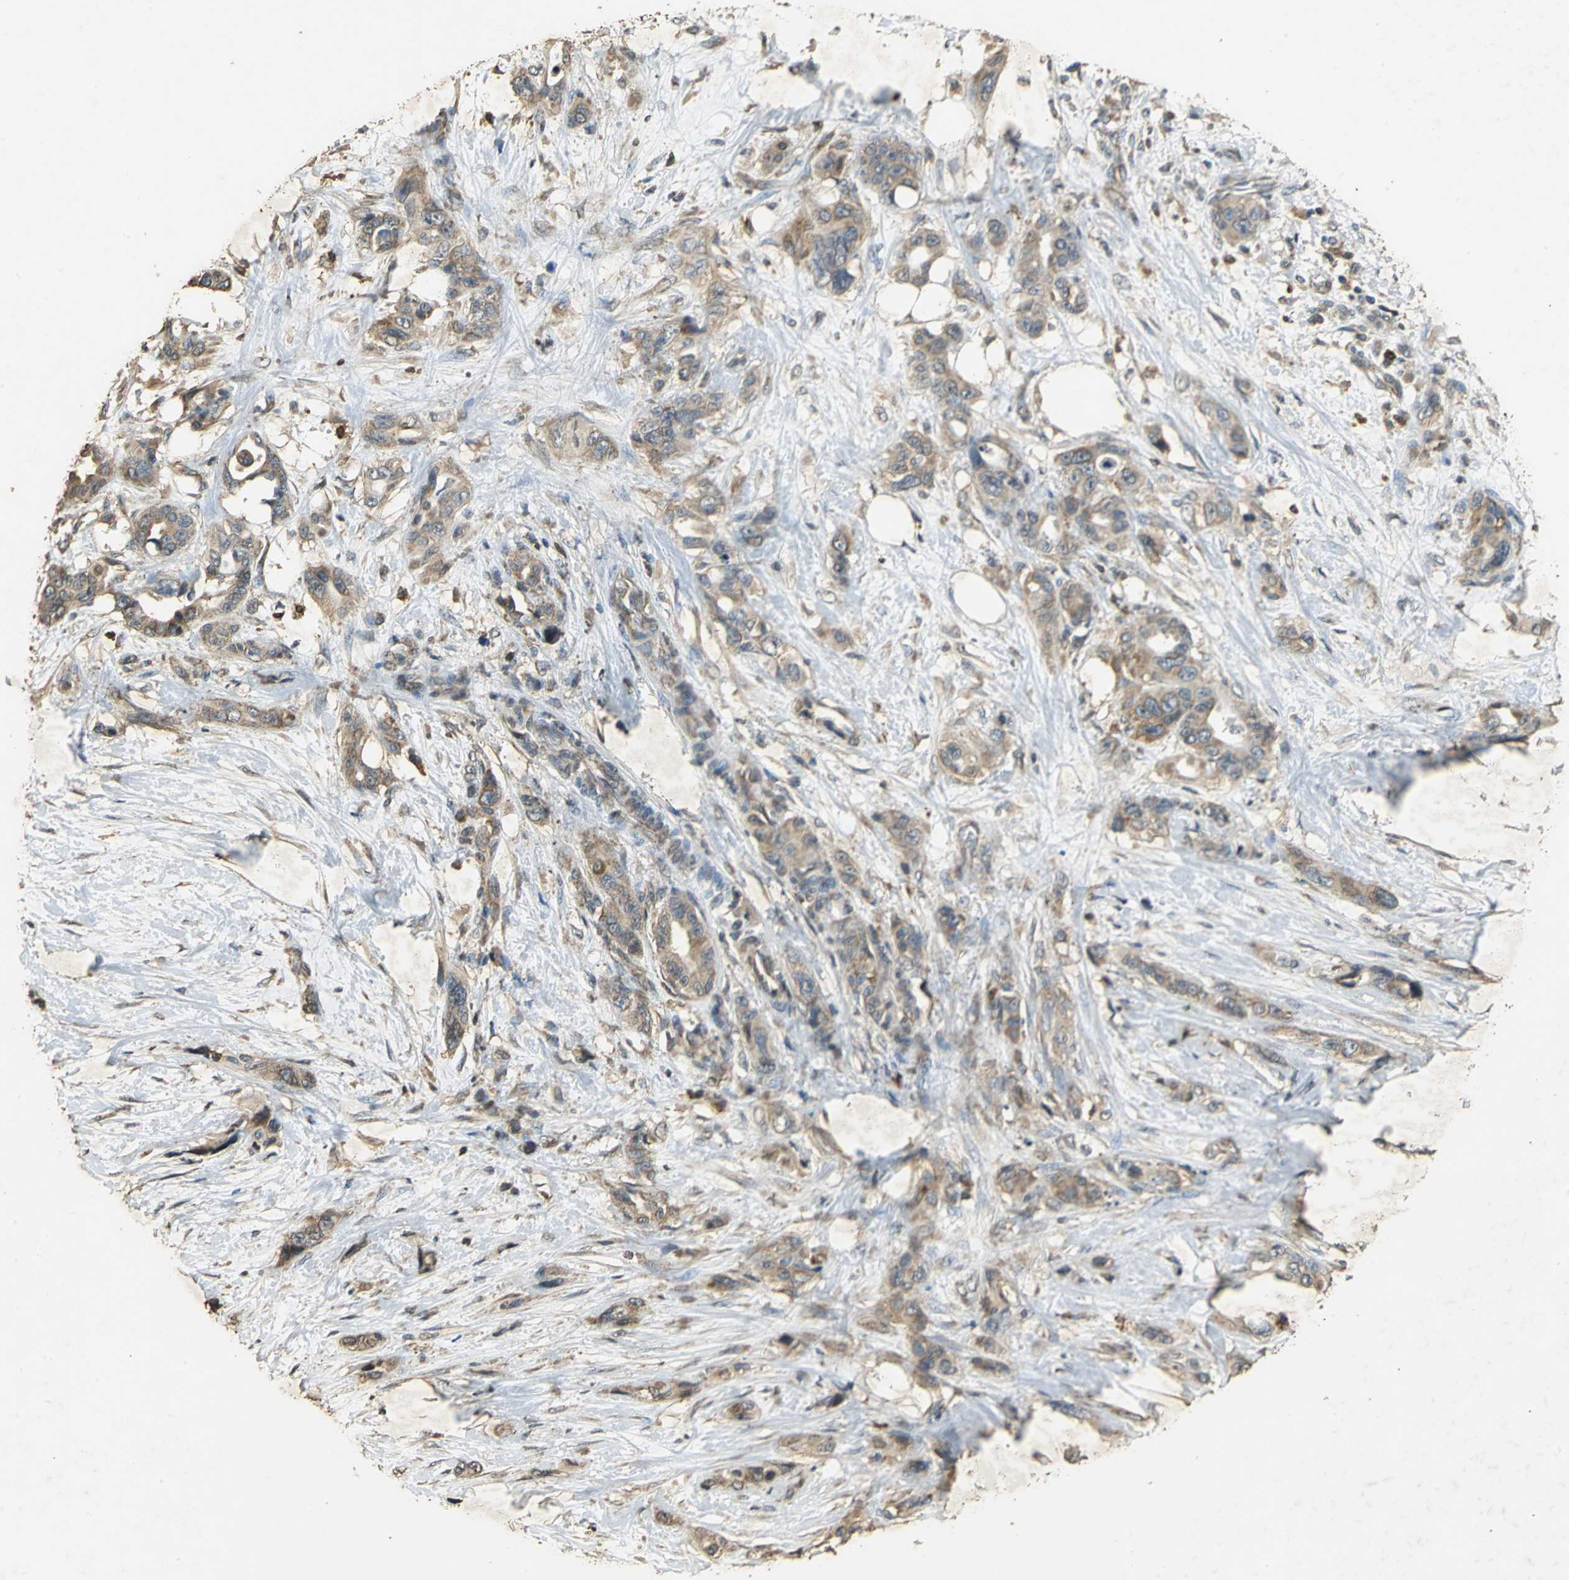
{"staining": {"intensity": "weak", "quantity": ">75%", "location": "cytoplasmic/membranous"}, "tissue": "pancreatic cancer", "cell_type": "Tumor cells", "image_type": "cancer", "snomed": [{"axis": "morphology", "description": "Adenocarcinoma, NOS"}, {"axis": "topography", "description": "Pancreas"}], "caption": "Approximately >75% of tumor cells in adenocarcinoma (pancreatic) display weak cytoplasmic/membranous protein positivity as visualized by brown immunohistochemical staining.", "gene": "ACSL4", "patient": {"sex": "male", "age": 46}}